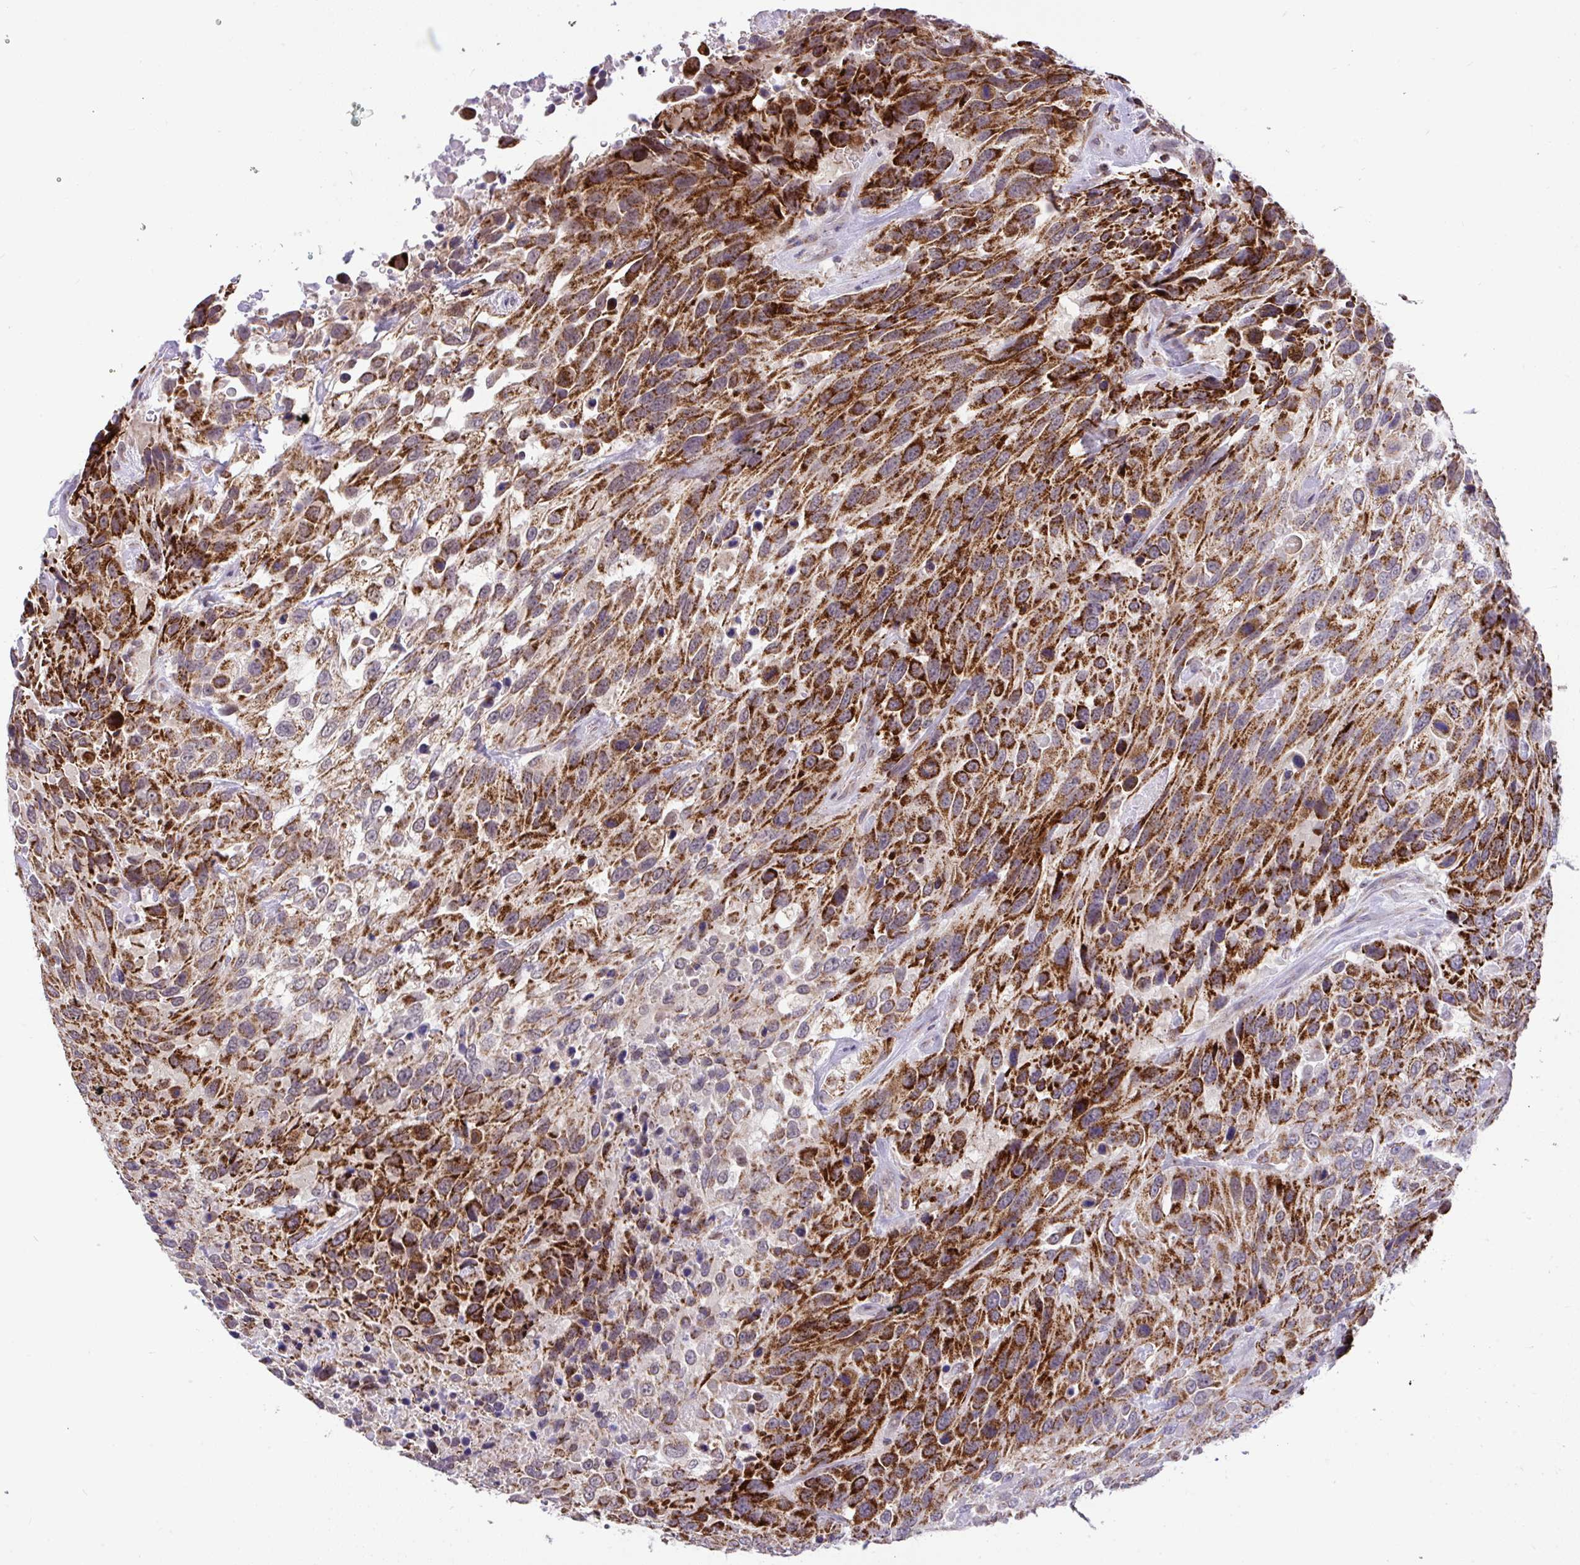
{"staining": {"intensity": "strong", "quantity": ">75%", "location": "cytoplasmic/membranous"}, "tissue": "urothelial cancer", "cell_type": "Tumor cells", "image_type": "cancer", "snomed": [{"axis": "morphology", "description": "Urothelial carcinoma, High grade"}, {"axis": "topography", "description": "Urinary bladder"}], "caption": "Urothelial cancer tissue exhibits strong cytoplasmic/membranous staining in about >75% of tumor cells, visualized by immunohistochemistry. The protein is stained brown, and the nuclei are stained in blue (DAB (3,3'-diaminobenzidine) IHC with brightfield microscopy, high magnification).", "gene": "PYCR2", "patient": {"sex": "female", "age": 70}}